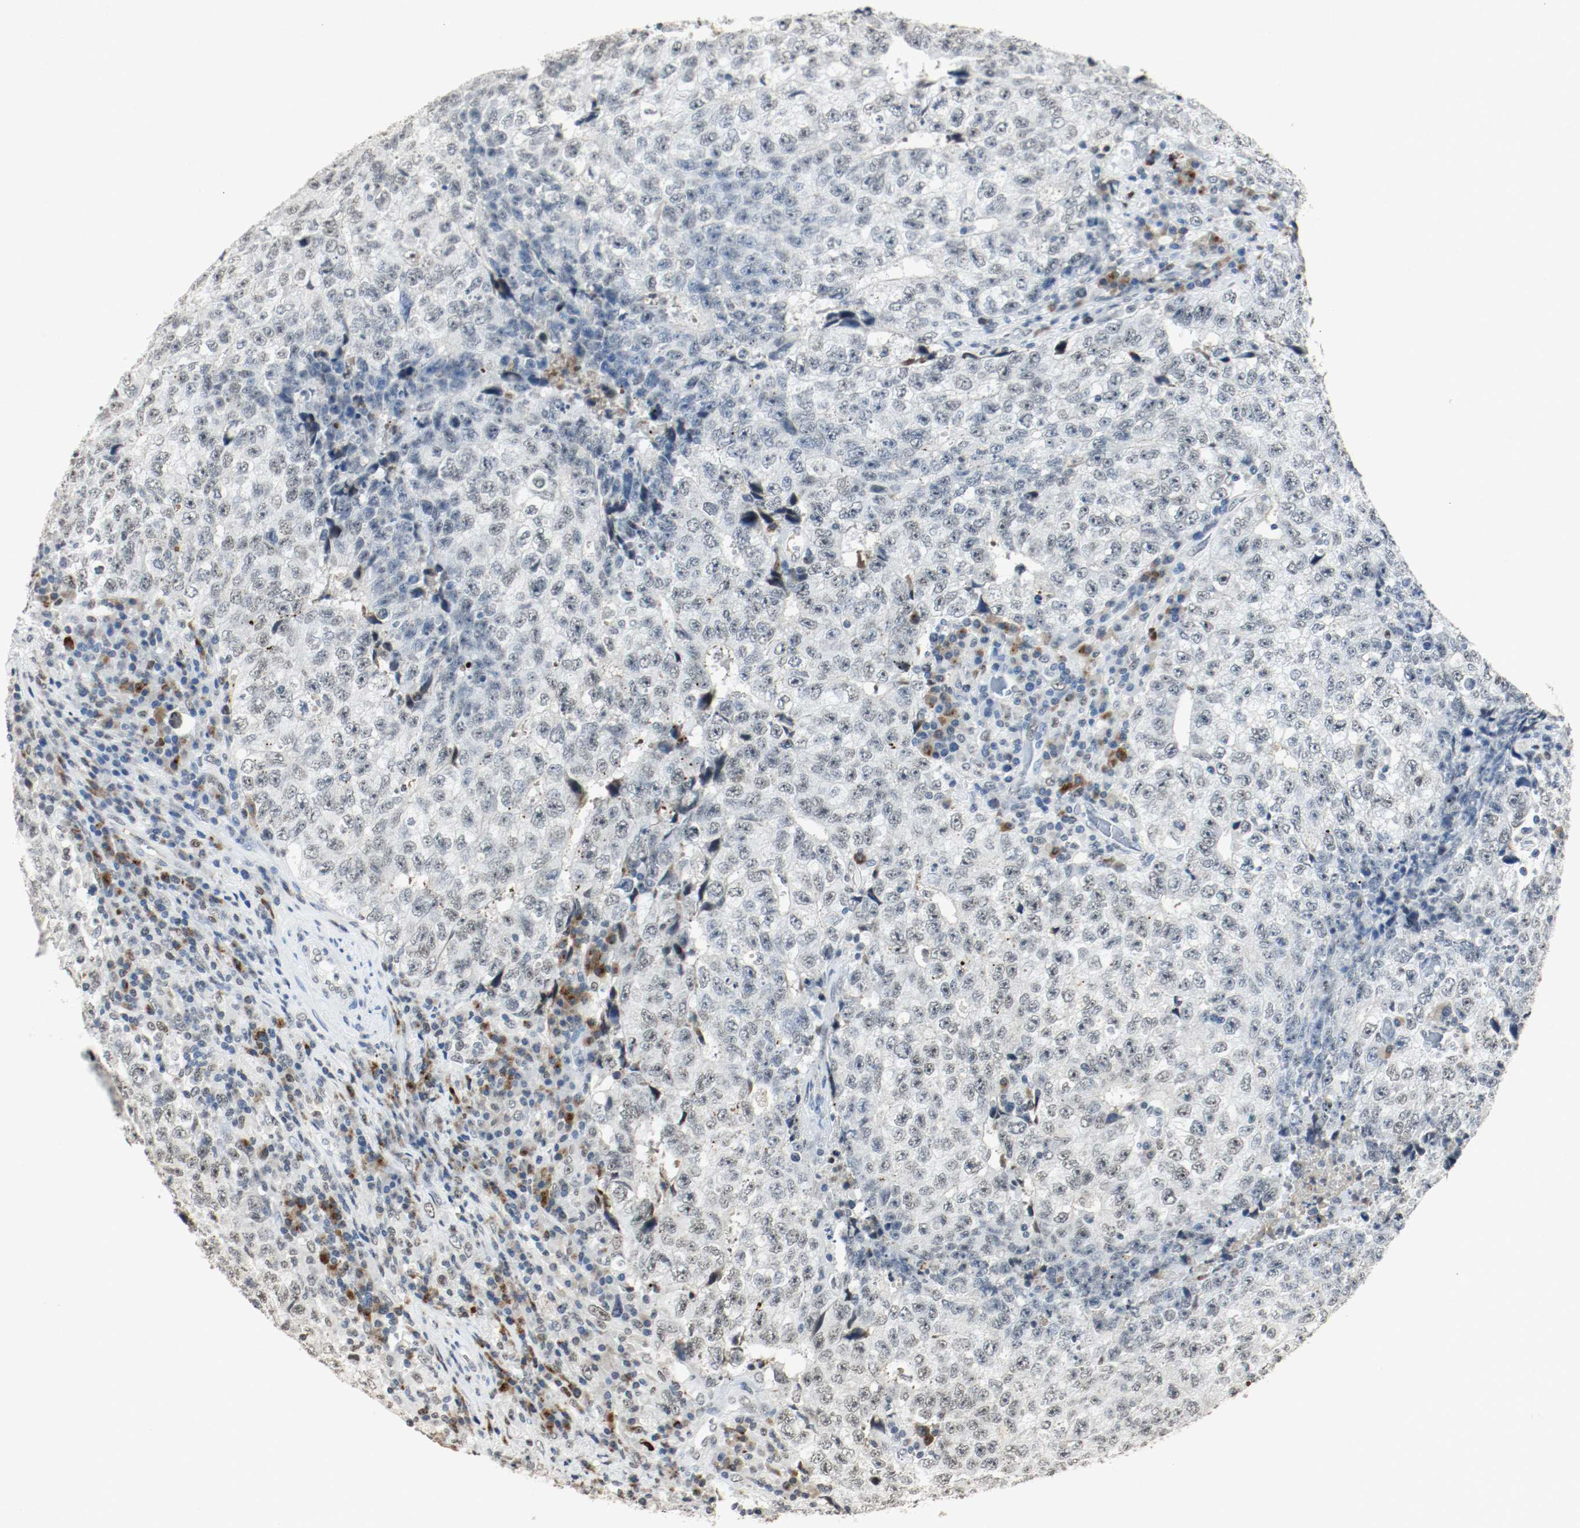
{"staining": {"intensity": "weak", "quantity": ">75%", "location": "nuclear"}, "tissue": "testis cancer", "cell_type": "Tumor cells", "image_type": "cancer", "snomed": [{"axis": "morphology", "description": "Necrosis, NOS"}, {"axis": "morphology", "description": "Carcinoma, Embryonal, NOS"}, {"axis": "topography", "description": "Testis"}], "caption": "A brown stain labels weak nuclear expression of a protein in testis cancer tumor cells. (IHC, brightfield microscopy, high magnification).", "gene": "DNMT1", "patient": {"sex": "male", "age": 19}}